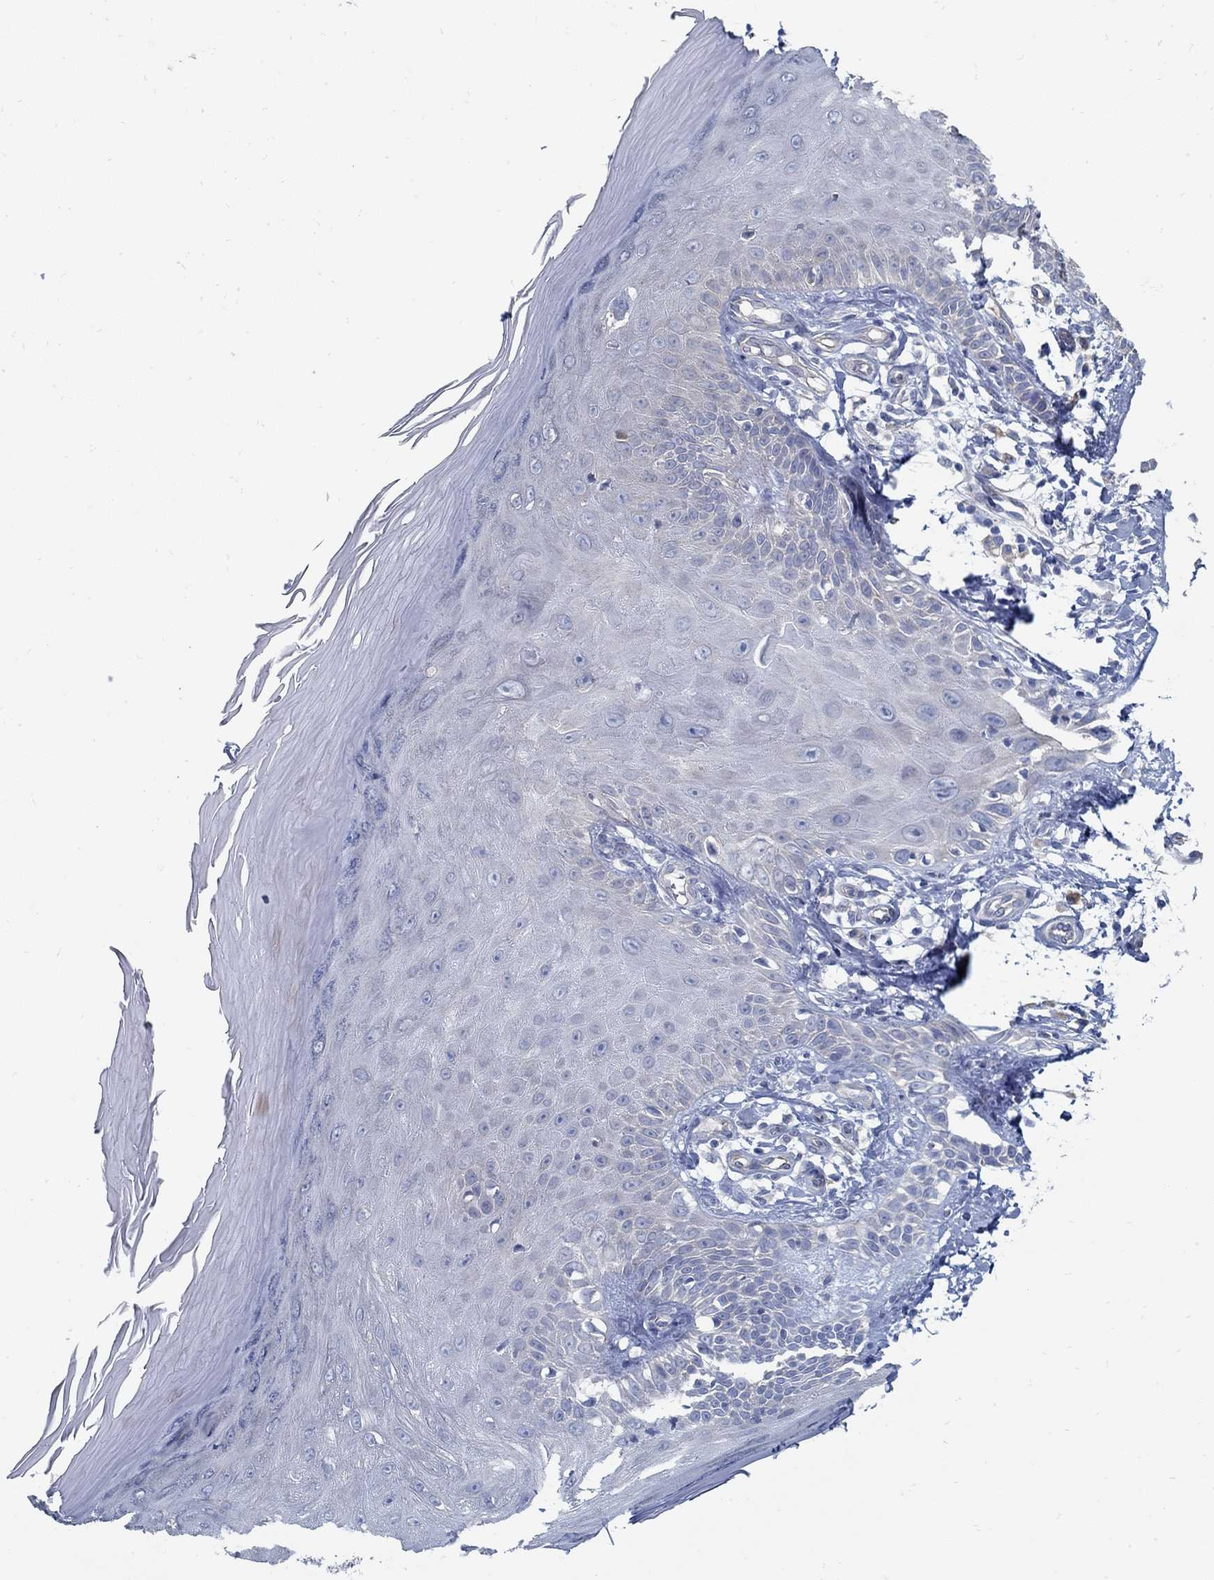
{"staining": {"intensity": "negative", "quantity": "none", "location": "none"}, "tissue": "skin", "cell_type": "Fibroblasts", "image_type": "normal", "snomed": [{"axis": "morphology", "description": "Normal tissue, NOS"}, {"axis": "morphology", "description": "Inflammation, NOS"}, {"axis": "morphology", "description": "Fibrosis, NOS"}, {"axis": "topography", "description": "Skin"}], "caption": "High power microscopy histopathology image of an immunohistochemistry (IHC) histopathology image of benign skin, revealing no significant positivity in fibroblasts. Nuclei are stained in blue.", "gene": "C15orf39", "patient": {"sex": "male", "age": 71}}